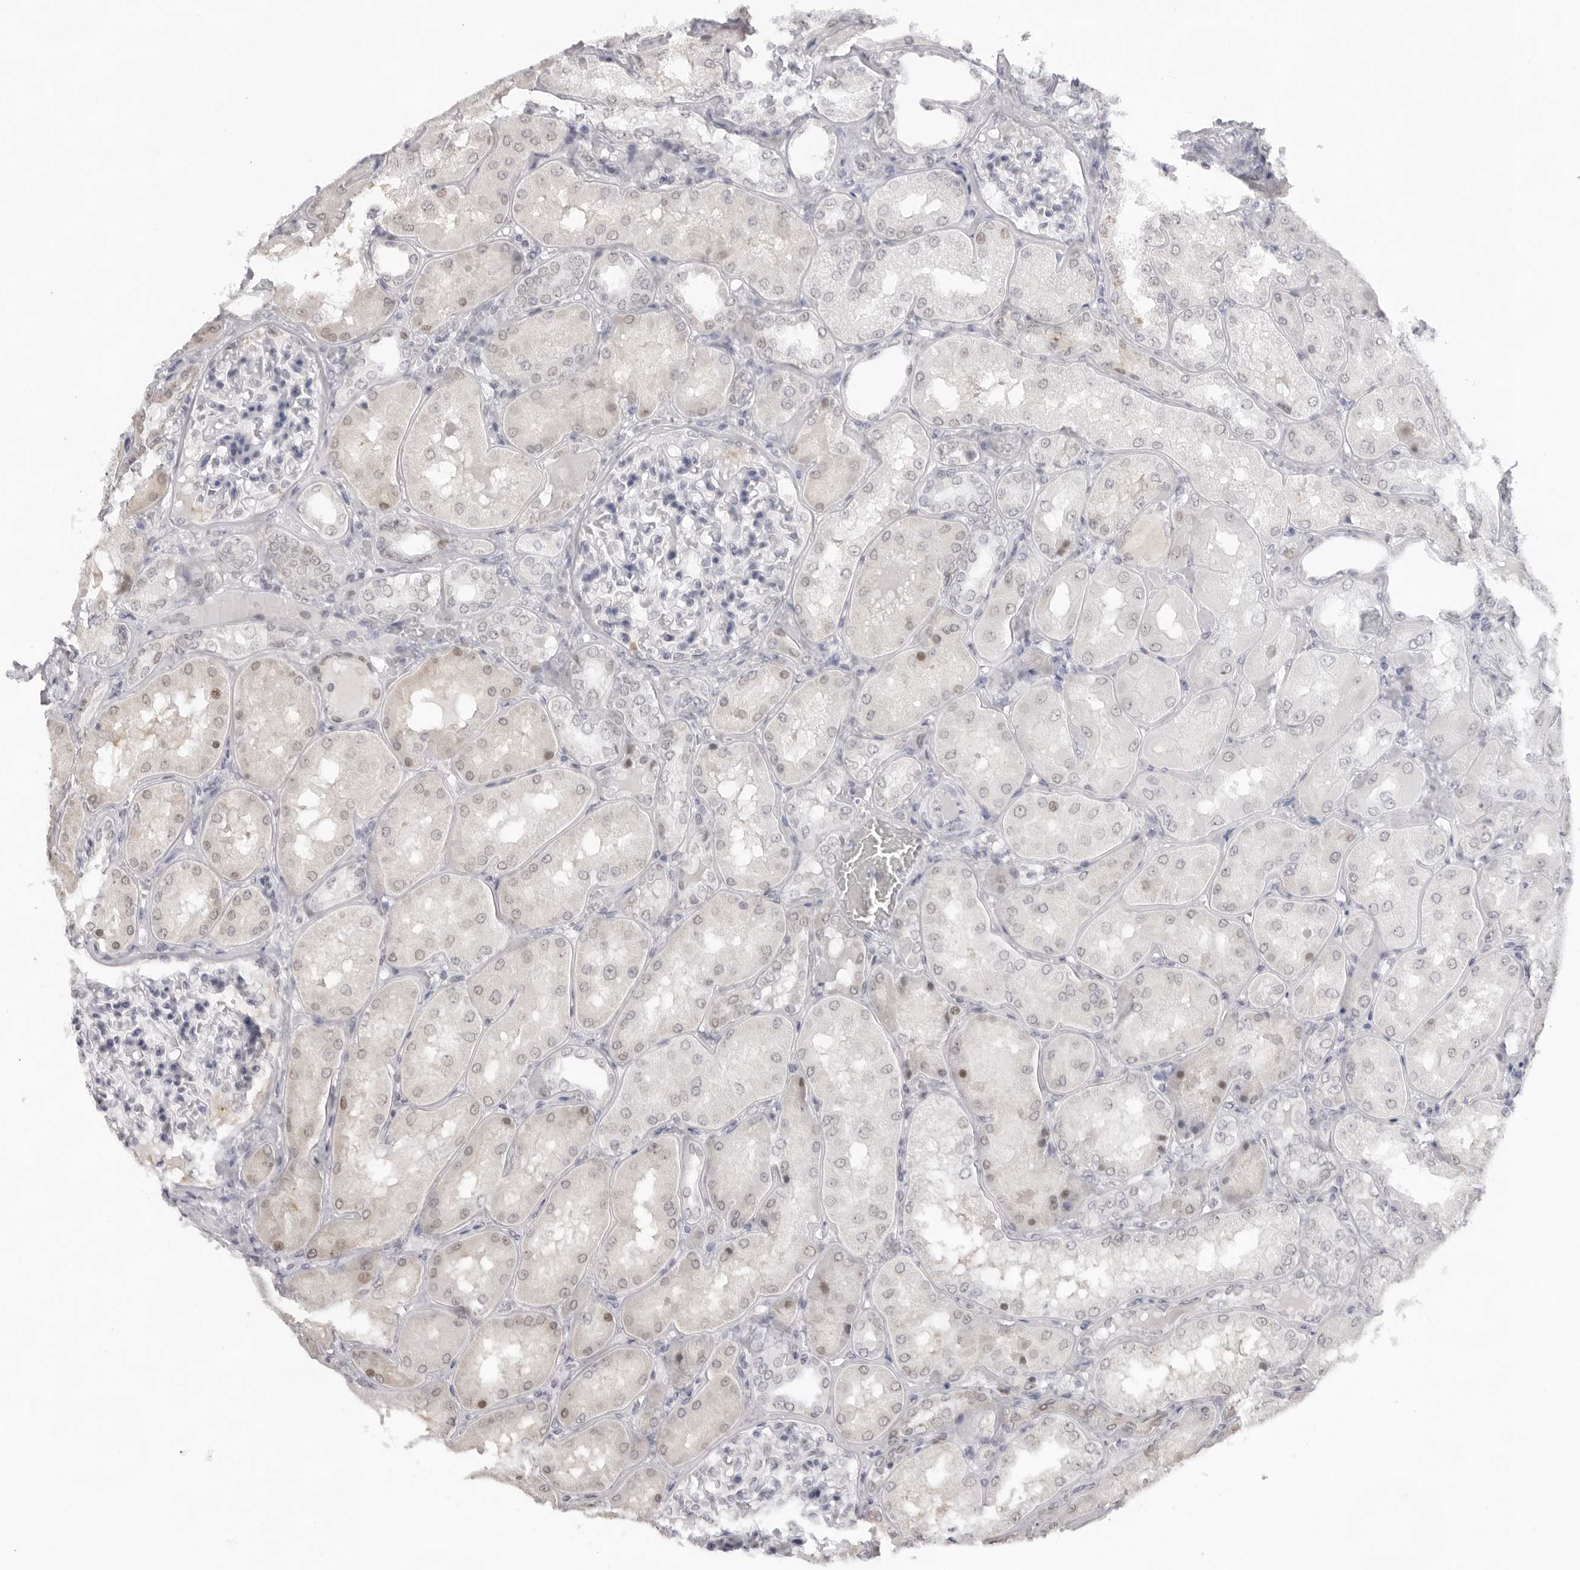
{"staining": {"intensity": "negative", "quantity": "none", "location": "none"}, "tissue": "kidney", "cell_type": "Cells in glomeruli", "image_type": "normal", "snomed": [{"axis": "morphology", "description": "Normal tissue, NOS"}, {"axis": "topography", "description": "Kidney"}], "caption": "The micrograph exhibits no staining of cells in glomeruli in benign kidney. (DAB IHC with hematoxylin counter stain).", "gene": "KLK12", "patient": {"sex": "female", "age": 56}}